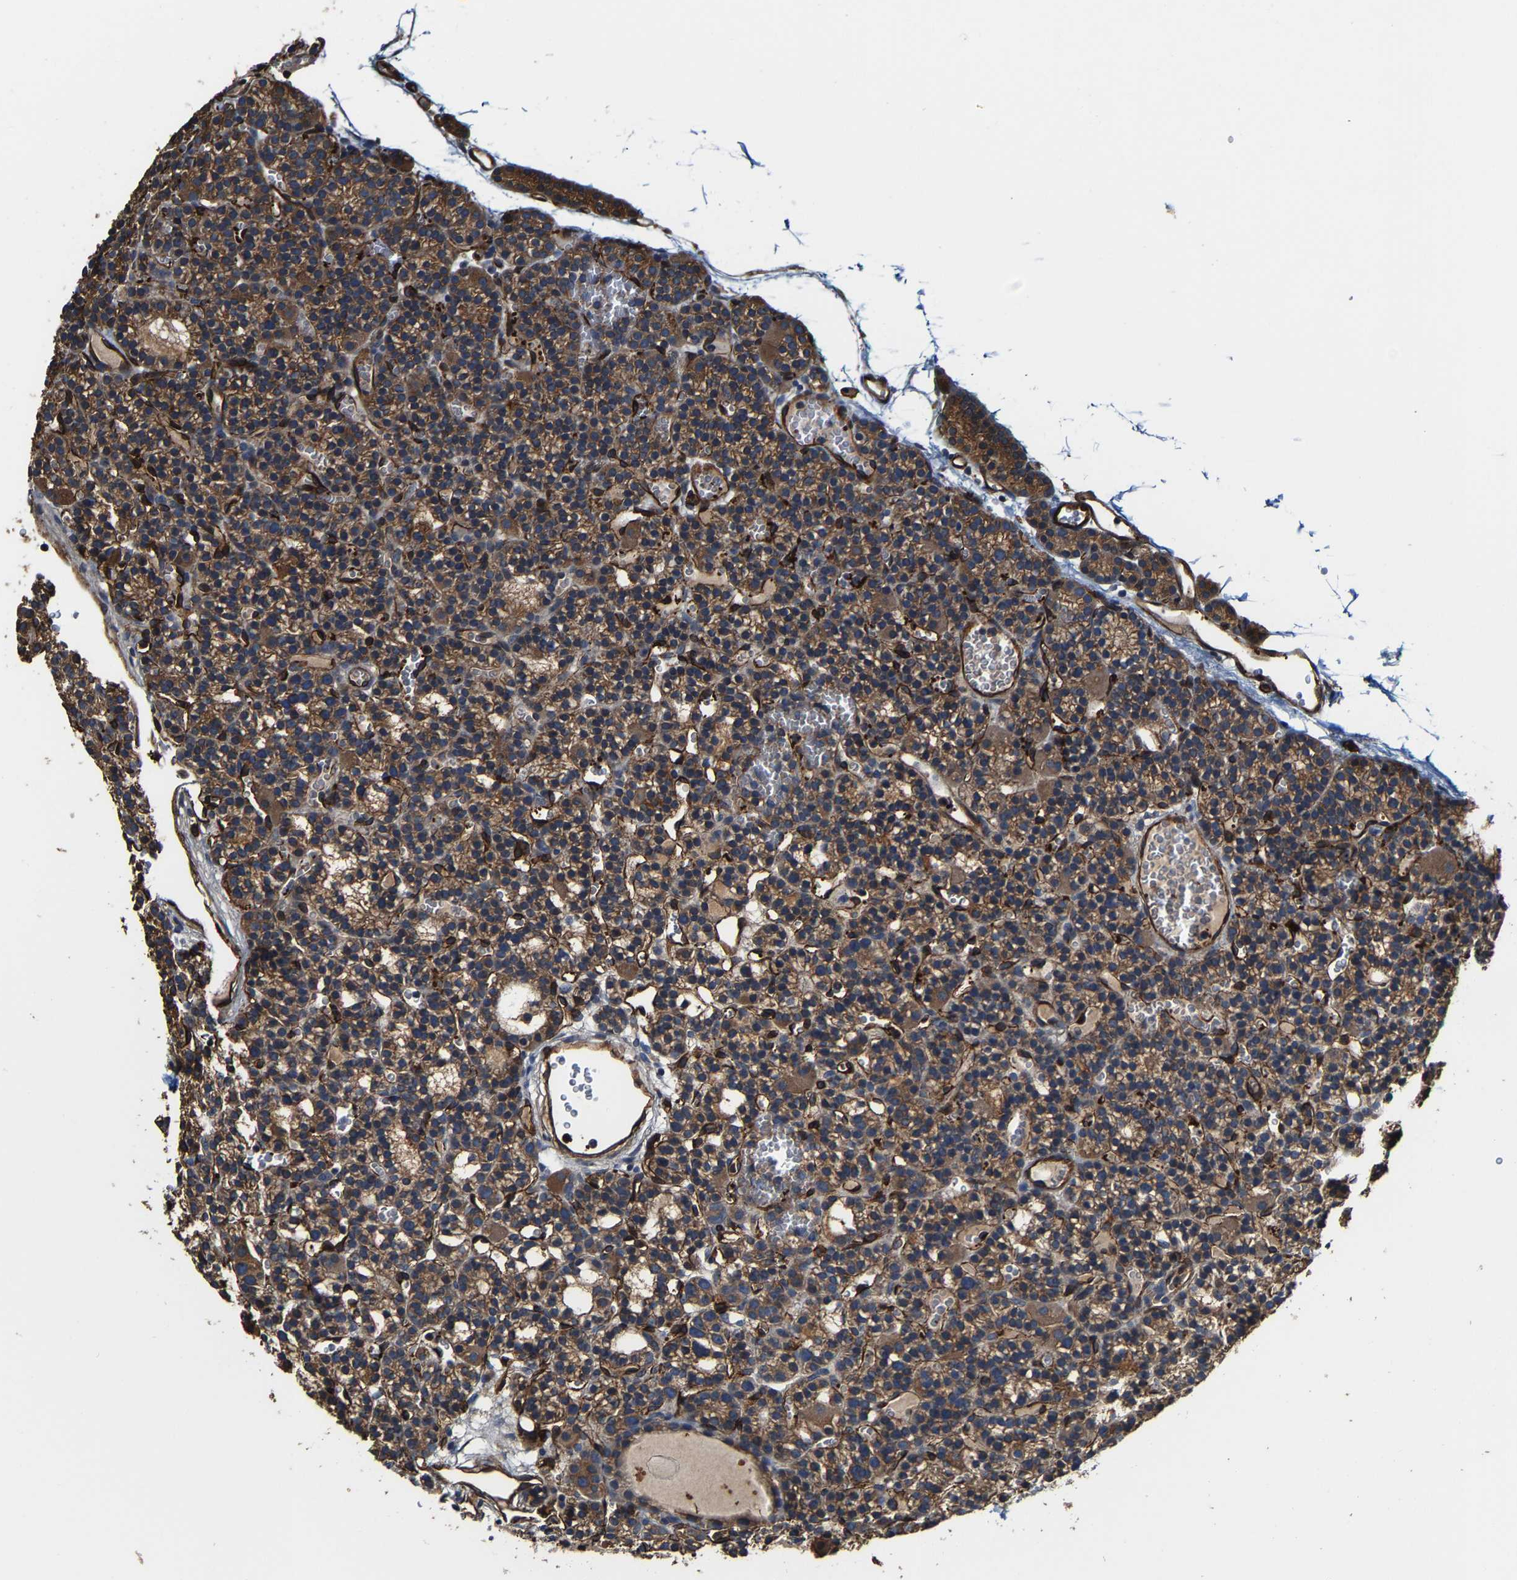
{"staining": {"intensity": "moderate", "quantity": ">75%", "location": "cytoplasmic/membranous"}, "tissue": "parathyroid gland", "cell_type": "Glandular cells", "image_type": "normal", "snomed": [{"axis": "morphology", "description": "Normal tissue, NOS"}, {"axis": "morphology", "description": "Adenoma, NOS"}, {"axis": "topography", "description": "Parathyroid gland"}], "caption": "High-power microscopy captured an IHC histopathology image of benign parathyroid gland, revealing moderate cytoplasmic/membranous staining in approximately >75% of glandular cells. Ihc stains the protein in brown and the nuclei are stained blue.", "gene": "GFRA3", "patient": {"sex": "female", "age": 58}}